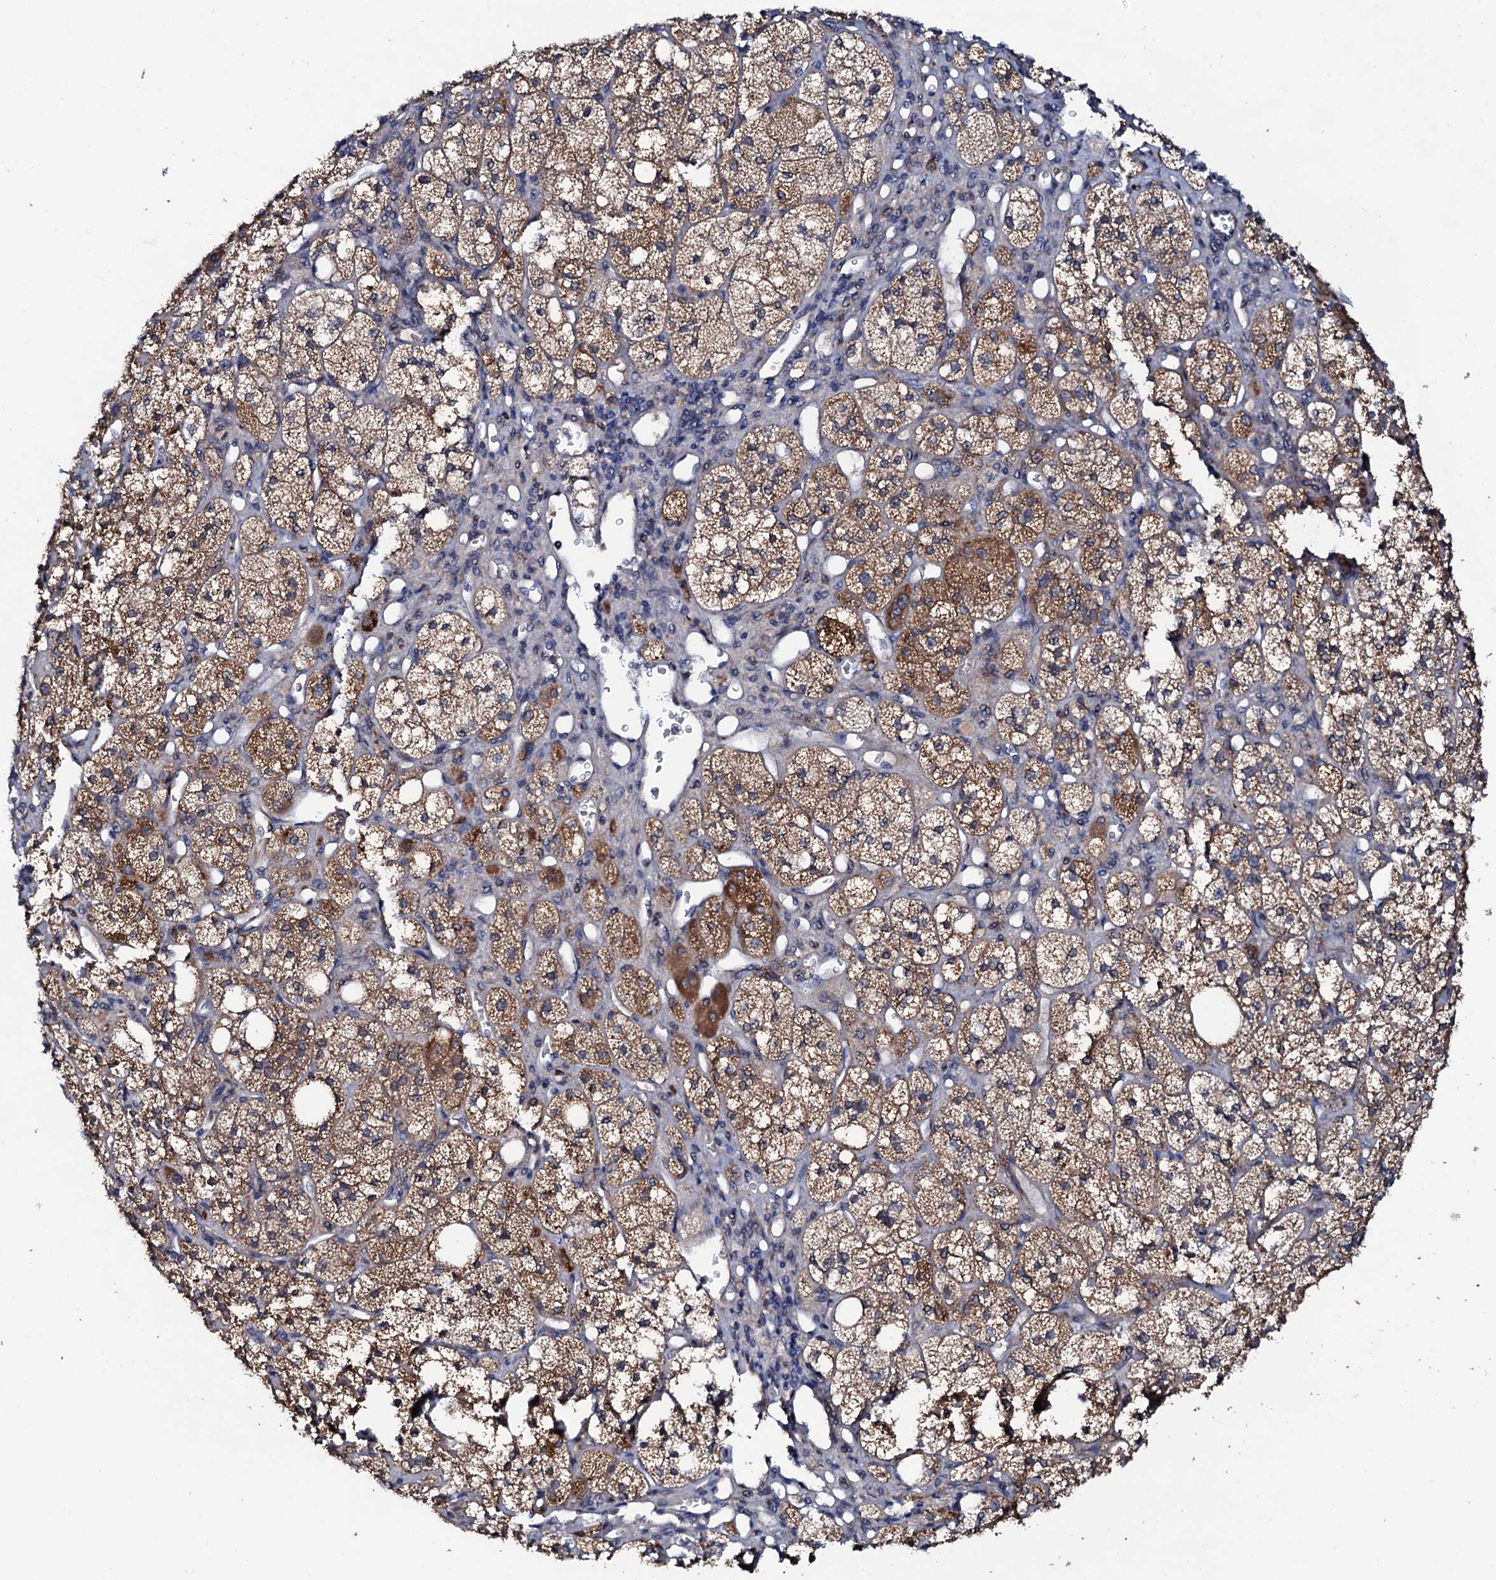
{"staining": {"intensity": "strong", "quantity": ">75%", "location": "cytoplasmic/membranous"}, "tissue": "adrenal gland", "cell_type": "Glandular cells", "image_type": "normal", "snomed": [{"axis": "morphology", "description": "Normal tissue, NOS"}, {"axis": "topography", "description": "Adrenal gland"}], "caption": "IHC image of unremarkable adrenal gland: adrenal gland stained using IHC shows high levels of strong protein expression localized specifically in the cytoplasmic/membranous of glandular cells, appearing as a cytoplasmic/membranous brown color.", "gene": "PPP1R3D", "patient": {"sex": "male", "age": 61}}